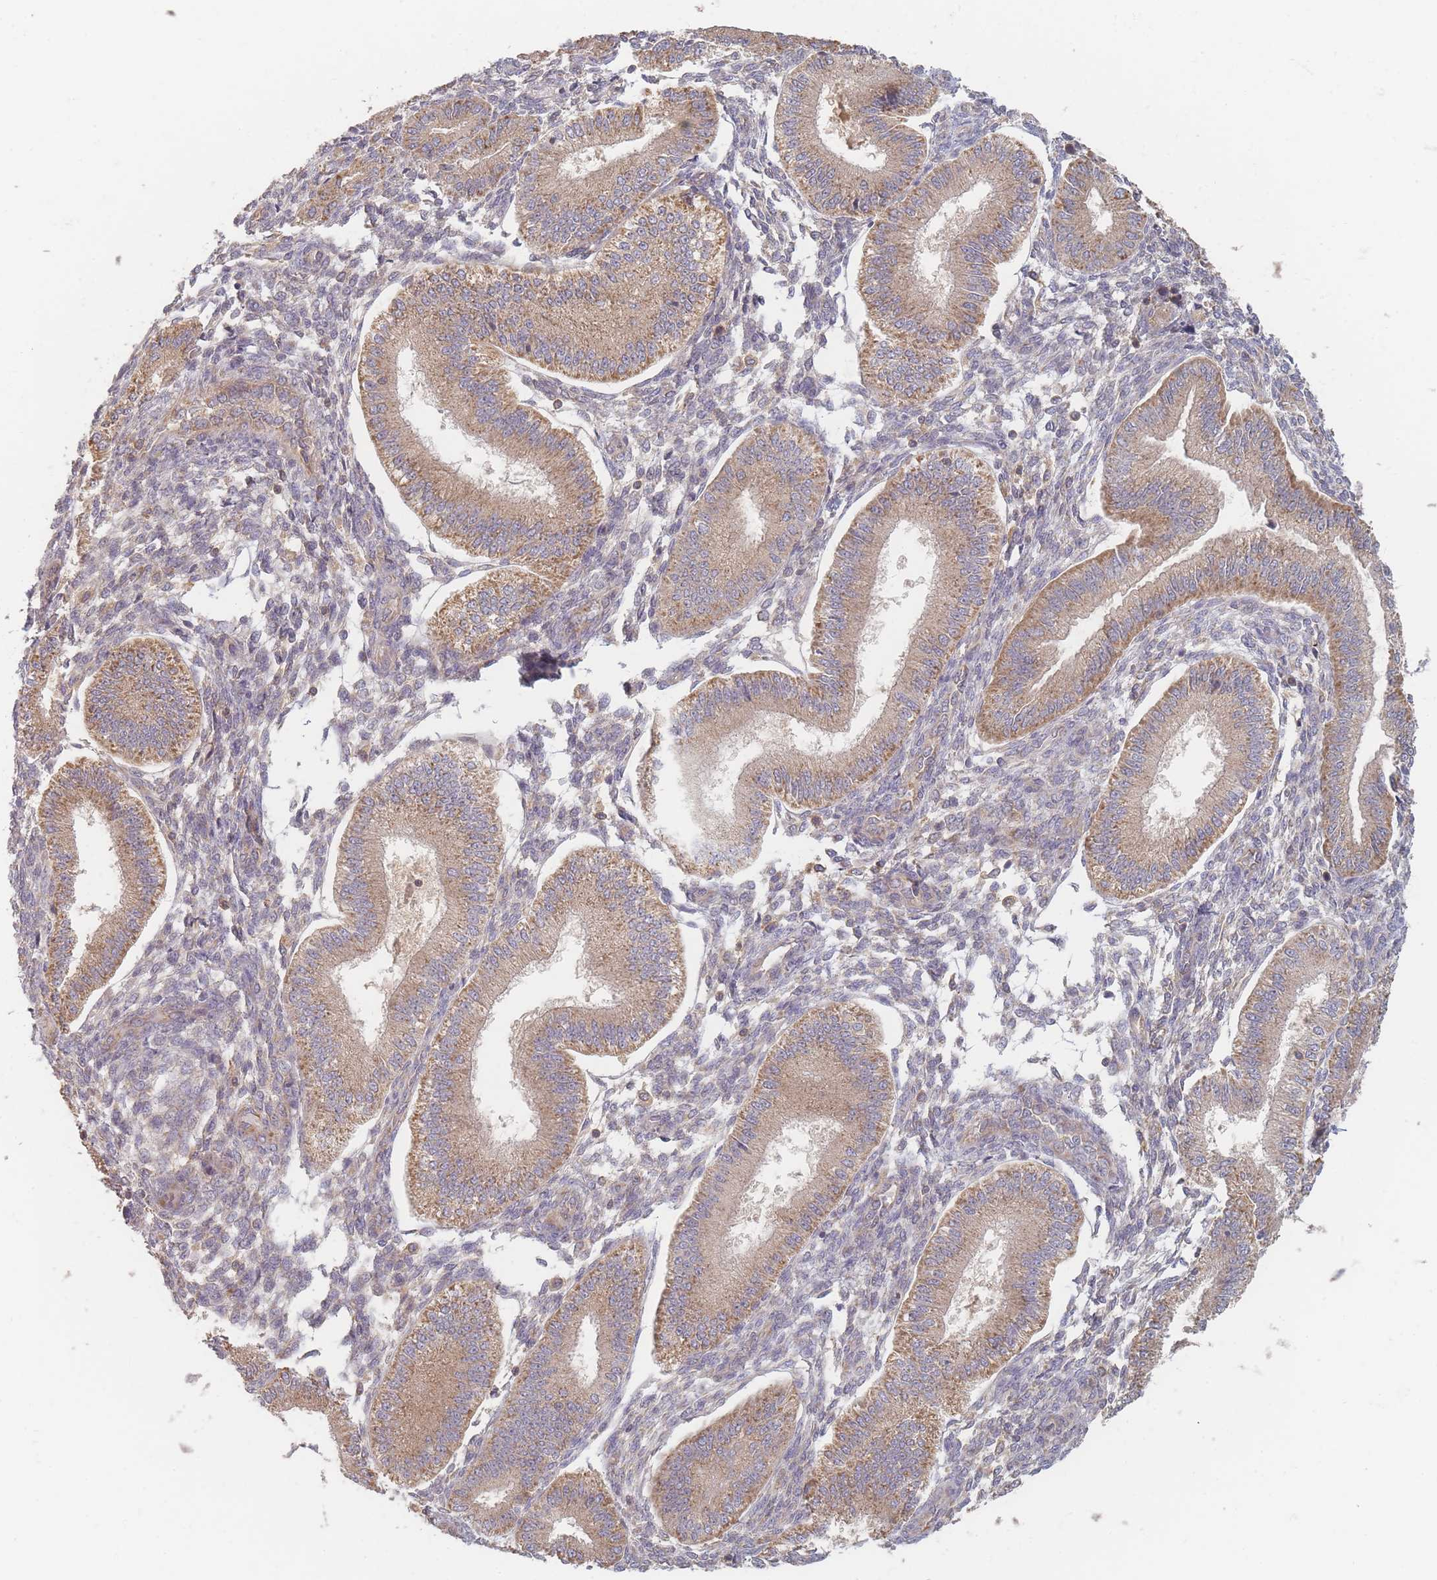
{"staining": {"intensity": "moderate", "quantity": "<25%", "location": "cytoplasmic/membranous"}, "tissue": "endometrium", "cell_type": "Cells in endometrial stroma", "image_type": "normal", "snomed": [{"axis": "morphology", "description": "Normal tissue, NOS"}, {"axis": "topography", "description": "Endometrium"}], "caption": "Endometrium was stained to show a protein in brown. There is low levels of moderate cytoplasmic/membranous positivity in about <25% of cells in endometrial stroma. Using DAB (brown) and hematoxylin (blue) stains, captured at high magnification using brightfield microscopy.", "gene": "SLC35F3", "patient": {"sex": "female", "age": 39}}